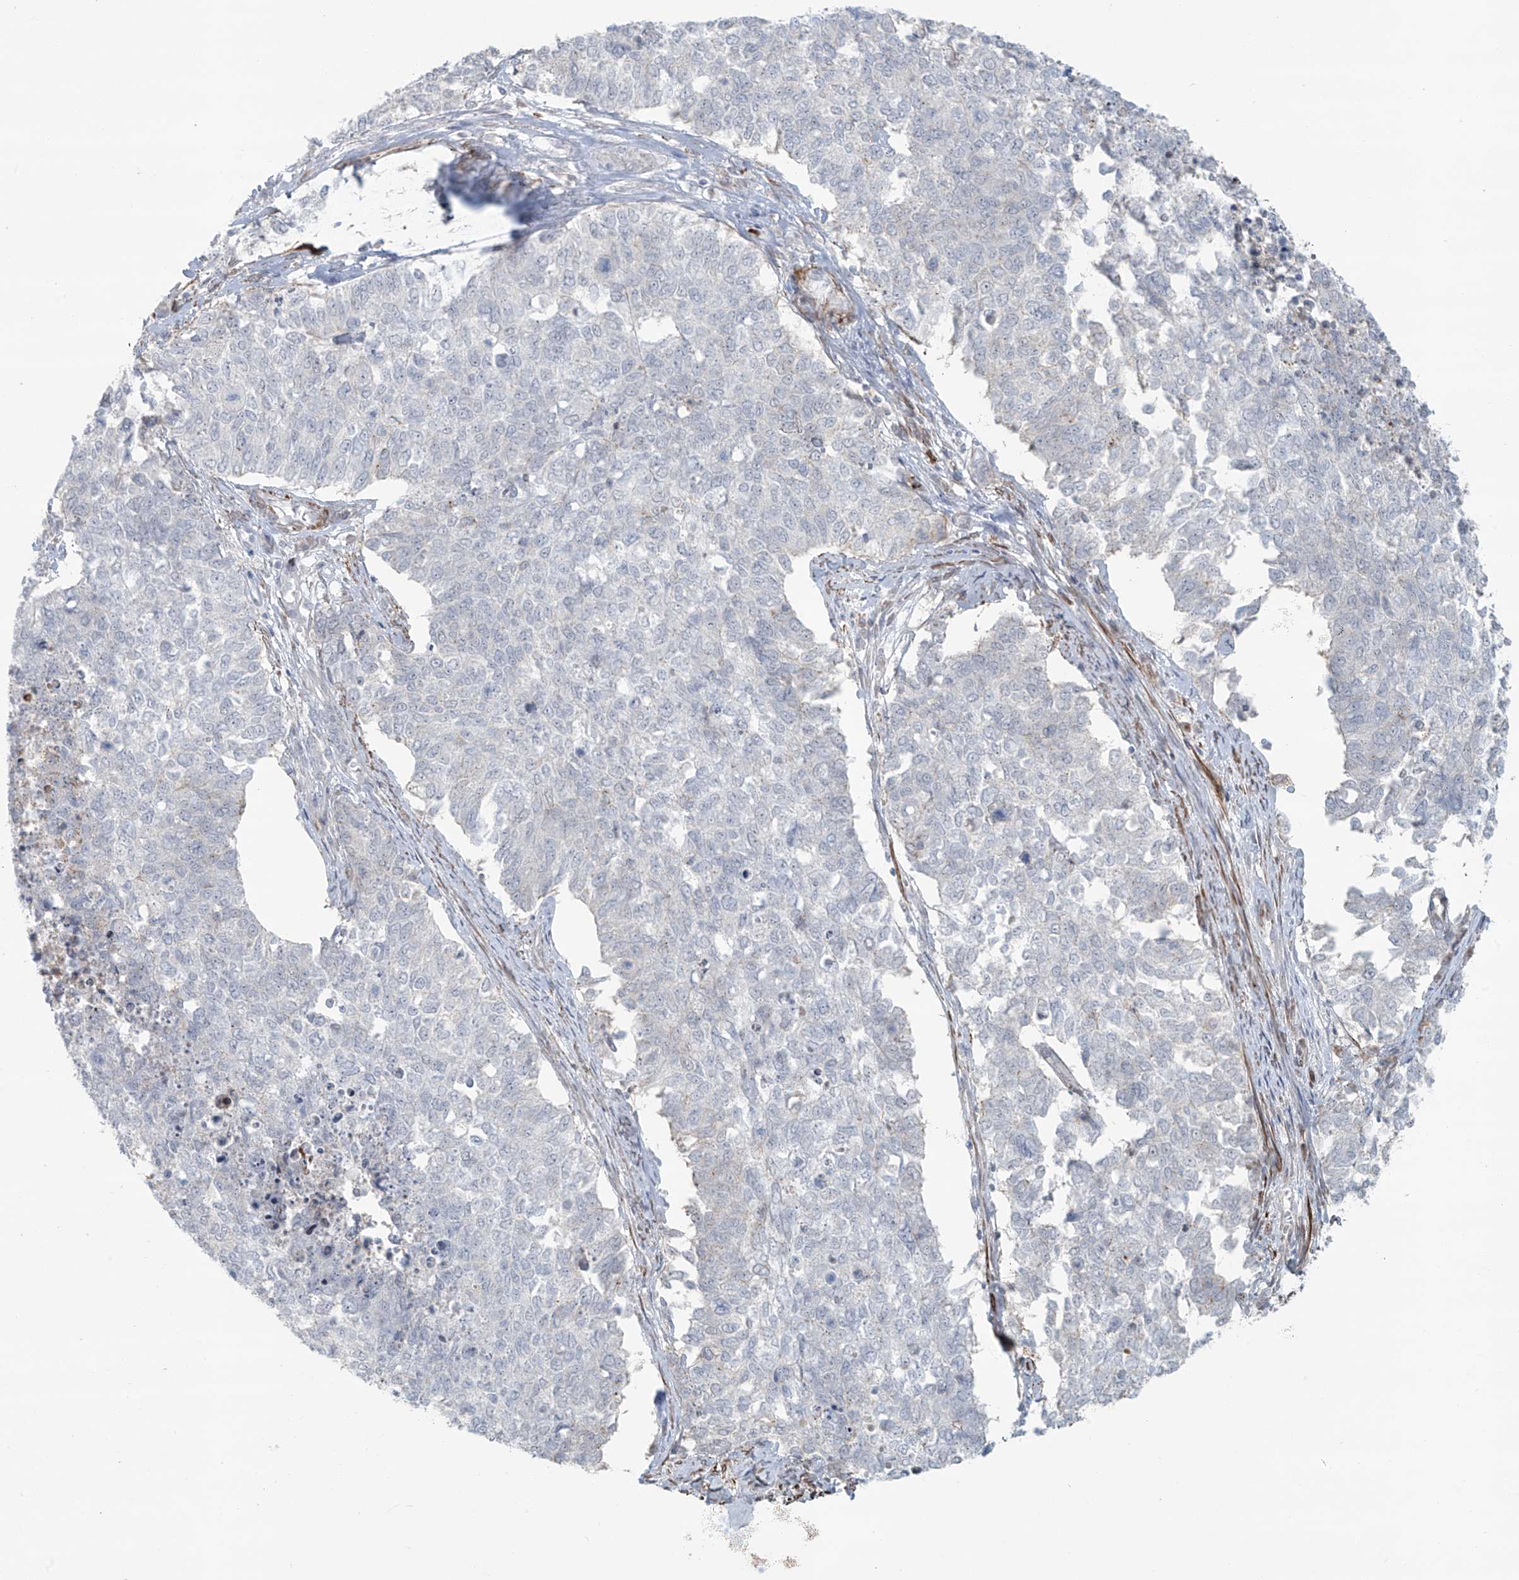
{"staining": {"intensity": "negative", "quantity": "none", "location": "none"}, "tissue": "cervical cancer", "cell_type": "Tumor cells", "image_type": "cancer", "snomed": [{"axis": "morphology", "description": "Squamous cell carcinoma, NOS"}, {"axis": "topography", "description": "Cervix"}], "caption": "IHC photomicrograph of neoplastic tissue: cervical squamous cell carcinoma stained with DAB displays no significant protein expression in tumor cells.", "gene": "RASGEF1A", "patient": {"sex": "female", "age": 63}}